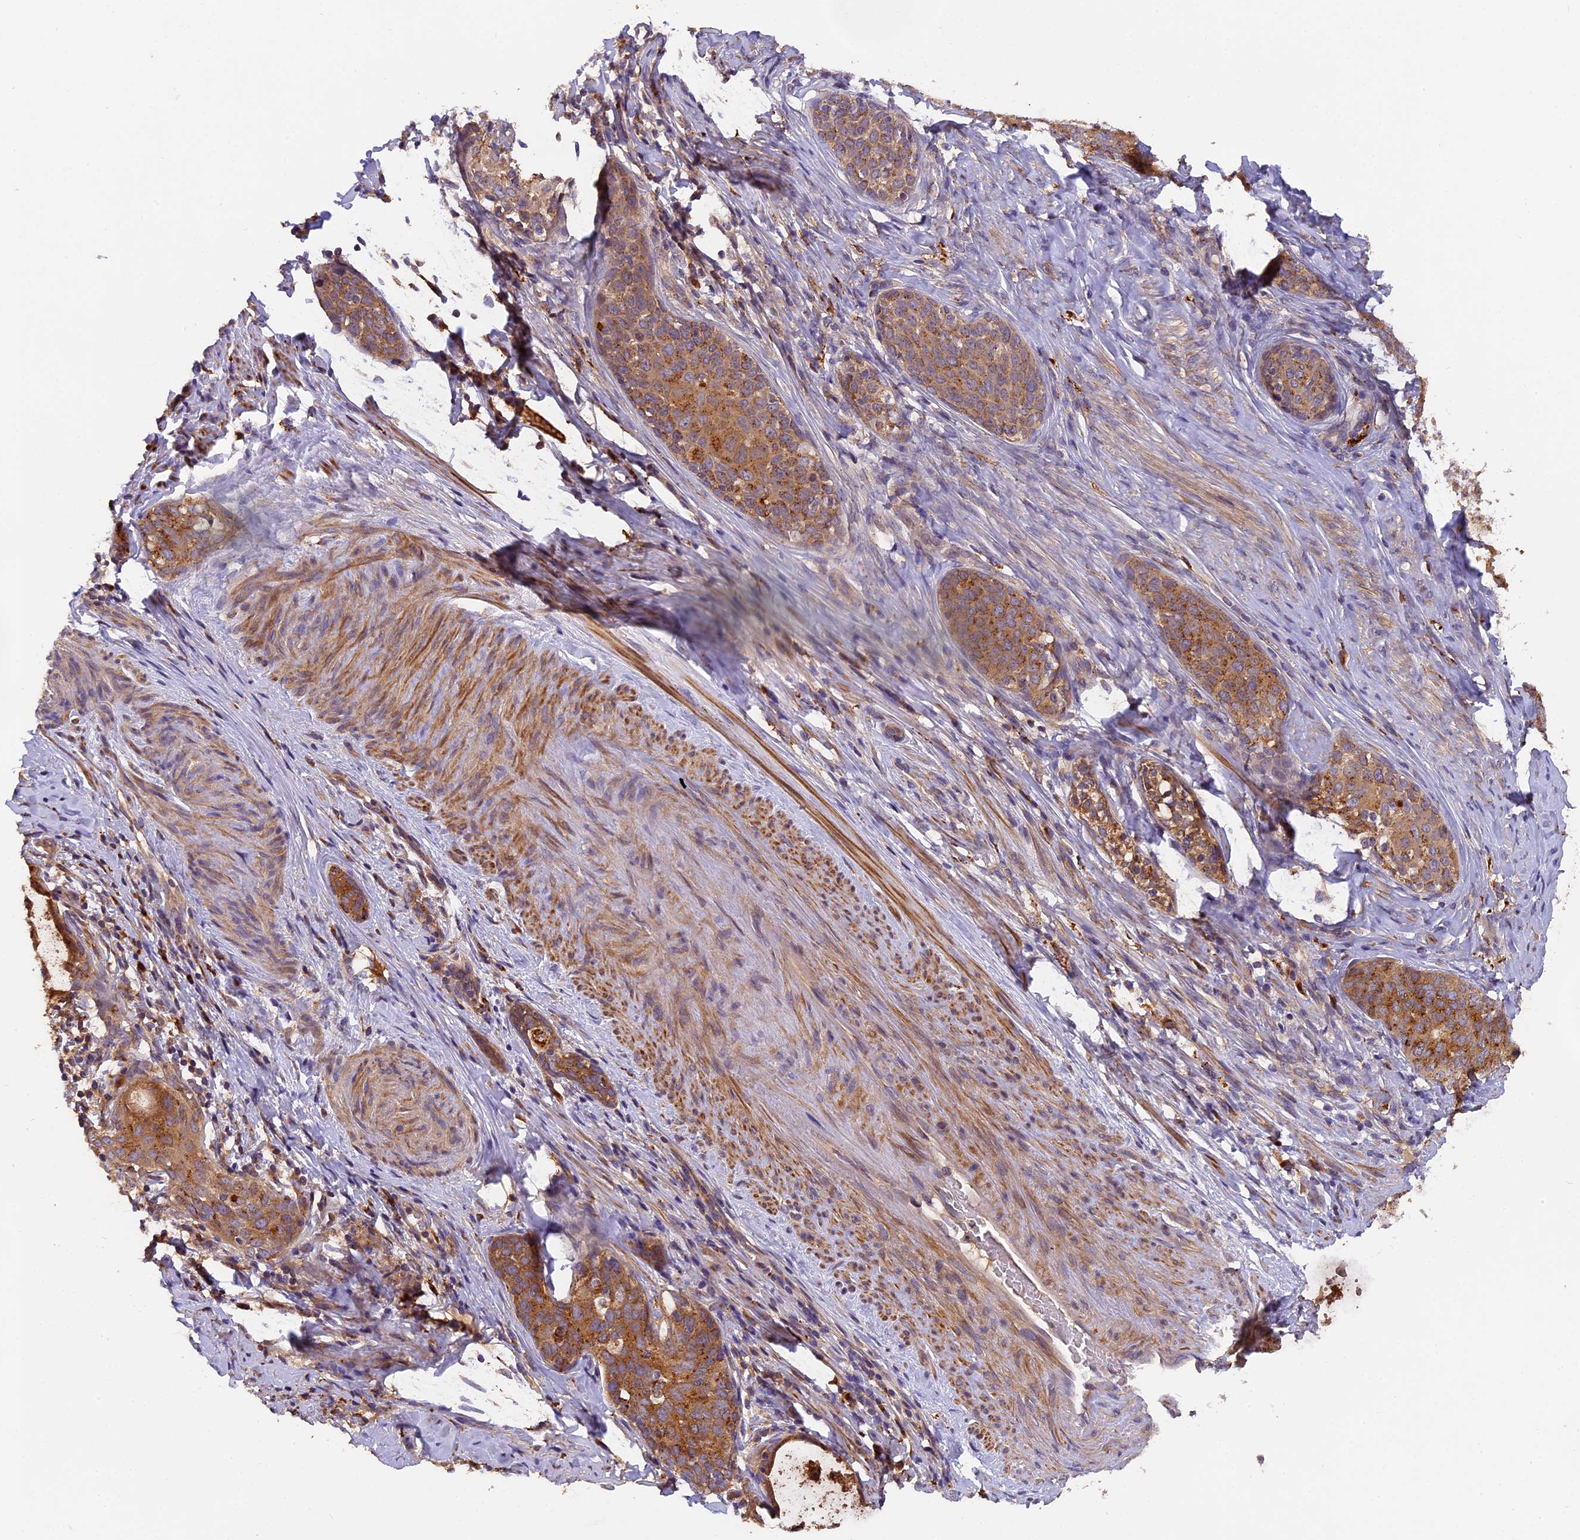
{"staining": {"intensity": "moderate", "quantity": ">75%", "location": "cytoplasmic/membranous"}, "tissue": "cervical cancer", "cell_type": "Tumor cells", "image_type": "cancer", "snomed": [{"axis": "morphology", "description": "Squamous cell carcinoma, NOS"}, {"axis": "morphology", "description": "Adenocarcinoma, NOS"}, {"axis": "topography", "description": "Cervix"}], "caption": "Cervical cancer (adenocarcinoma) tissue exhibits moderate cytoplasmic/membranous positivity in about >75% of tumor cells", "gene": "COPE", "patient": {"sex": "female", "age": 52}}